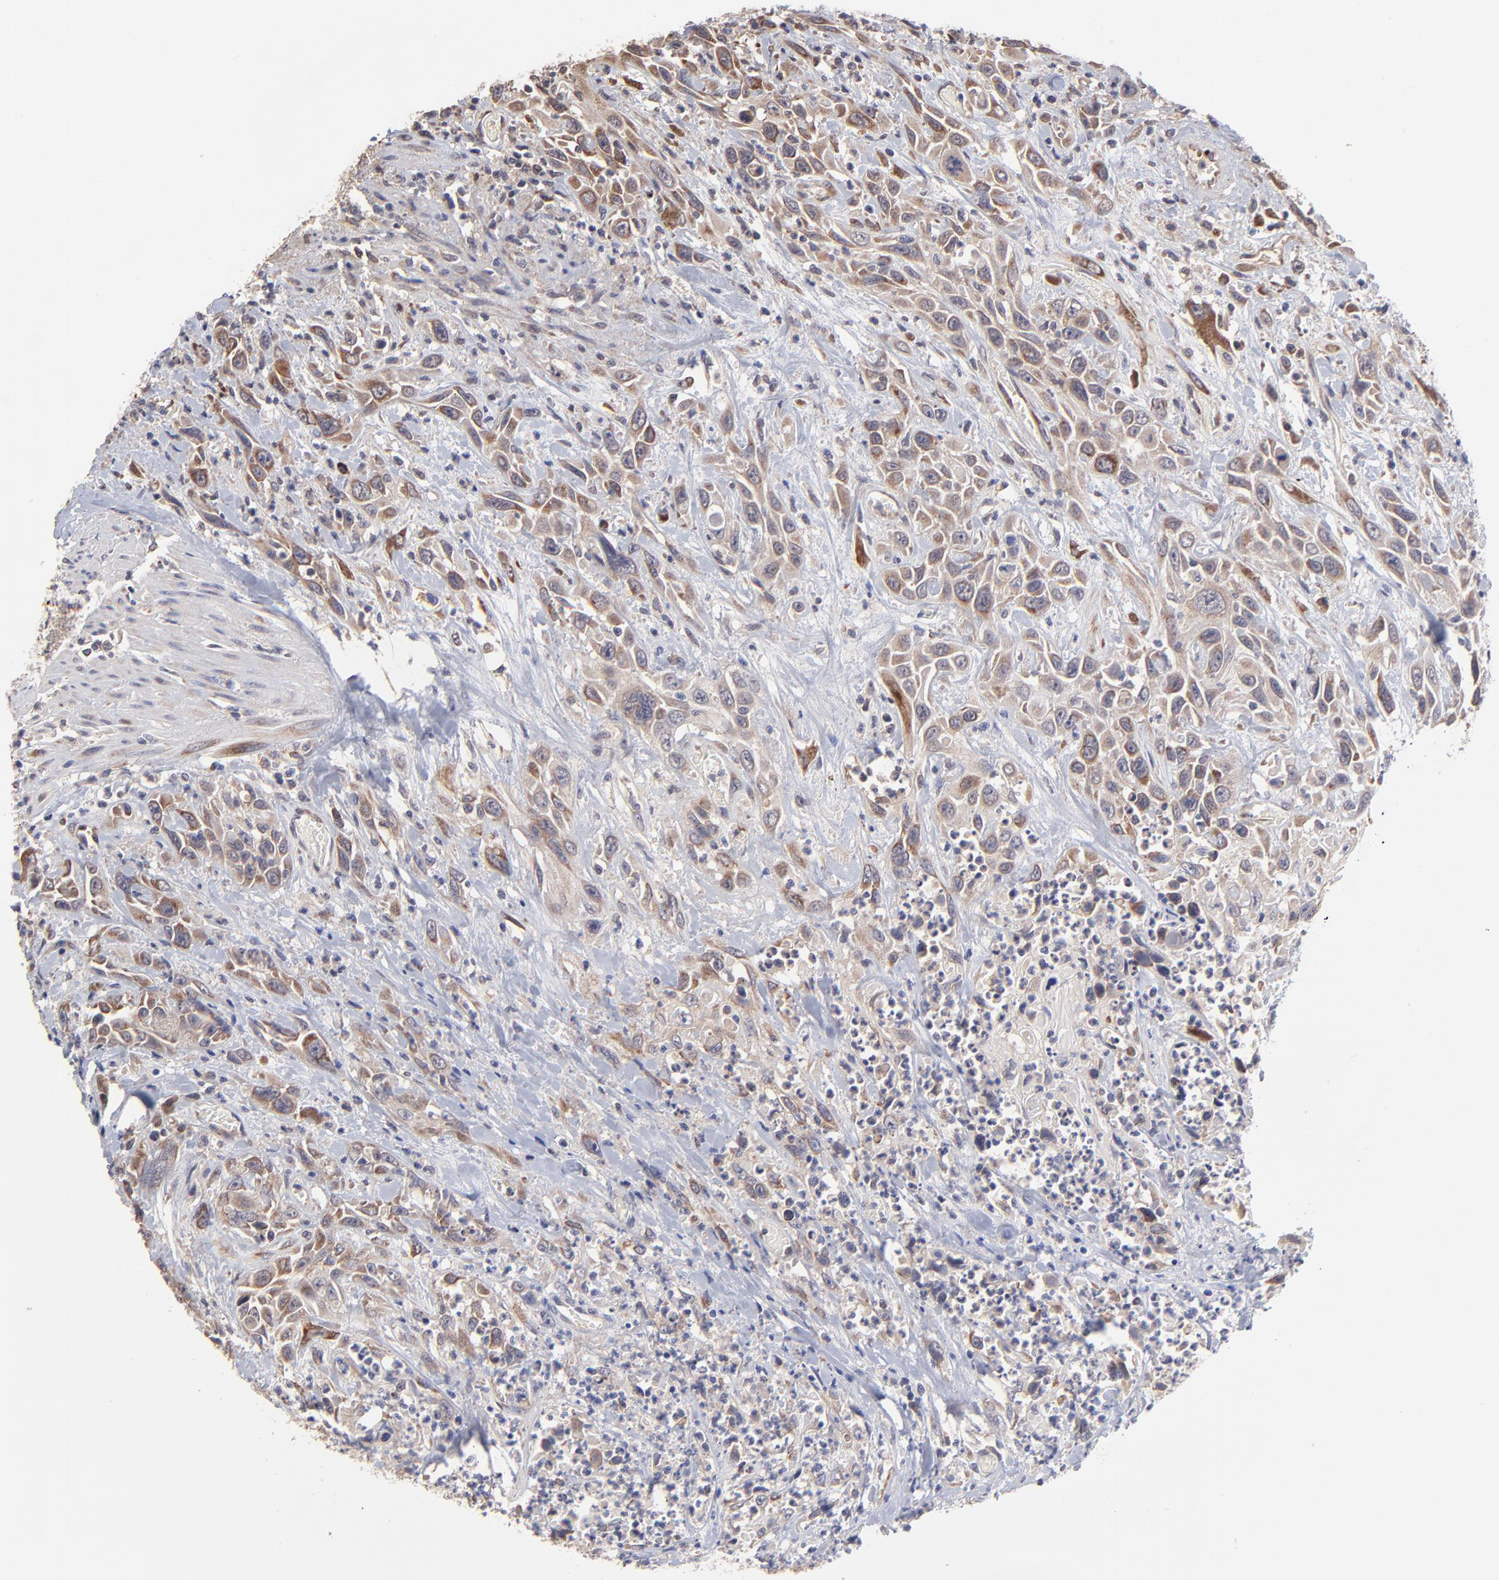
{"staining": {"intensity": "moderate", "quantity": "25%-75%", "location": "cytoplasmic/membranous"}, "tissue": "urothelial cancer", "cell_type": "Tumor cells", "image_type": "cancer", "snomed": [{"axis": "morphology", "description": "Urothelial carcinoma, High grade"}, {"axis": "topography", "description": "Urinary bladder"}], "caption": "Brown immunohistochemical staining in human urothelial cancer displays moderate cytoplasmic/membranous staining in about 25%-75% of tumor cells. (Stains: DAB (3,3'-diaminobenzidine) in brown, nuclei in blue, Microscopy: brightfield microscopy at high magnification).", "gene": "CHL1", "patient": {"sex": "female", "age": 84}}